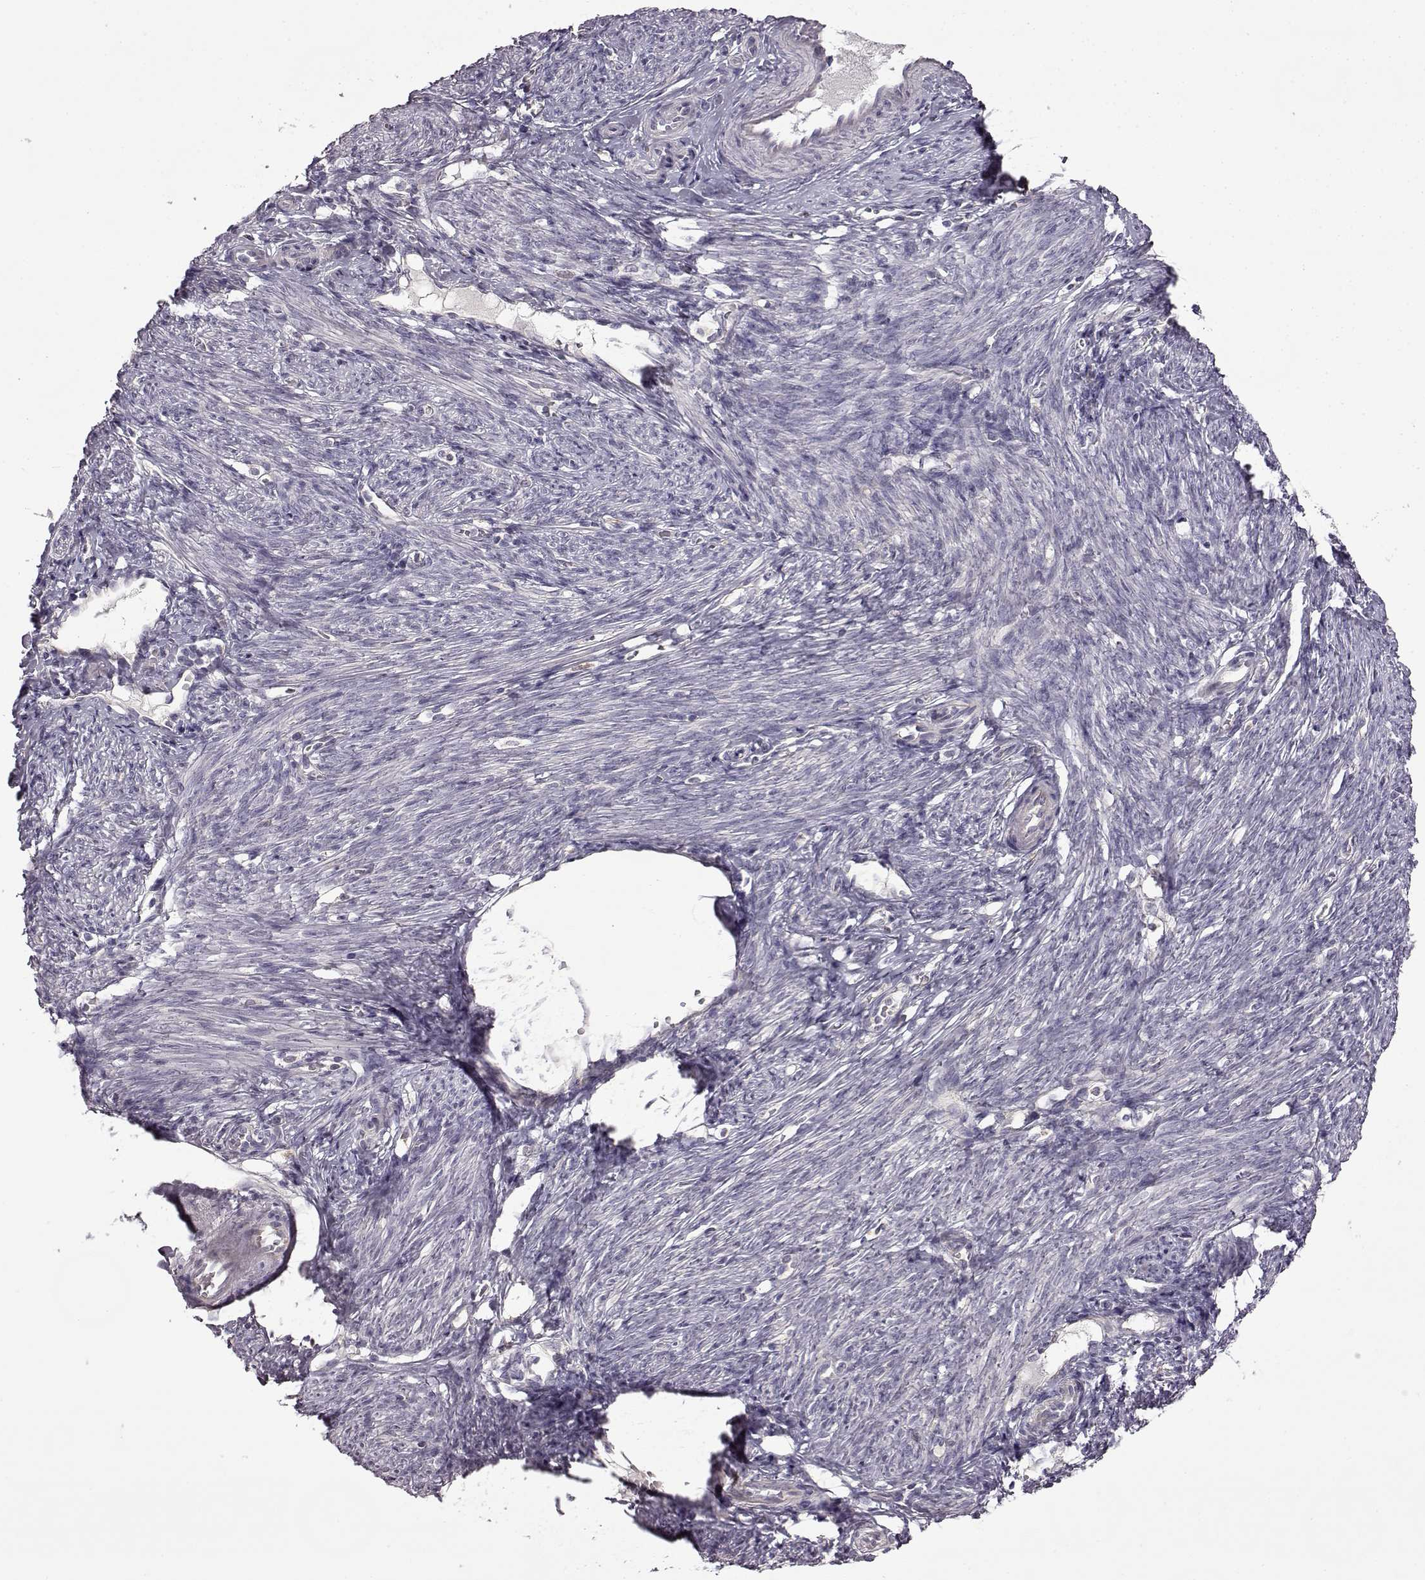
{"staining": {"intensity": "negative", "quantity": "none", "location": "none"}, "tissue": "endometrial cancer", "cell_type": "Tumor cells", "image_type": "cancer", "snomed": [{"axis": "morphology", "description": "Adenocarcinoma, NOS"}, {"axis": "topography", "description": "Endometrium"}], "caption": "An immunohistochemistry (IHC) image of adenocarcinoma (endometrial) is shown. There is no staining in tumor cells of adenocarcinoma (endometrial). (Brightfield microscopy of DAB immunohistochemistry at high magnification).", "gene": "B3GNT6", "patient": {"sex": "female", "age": 57}}